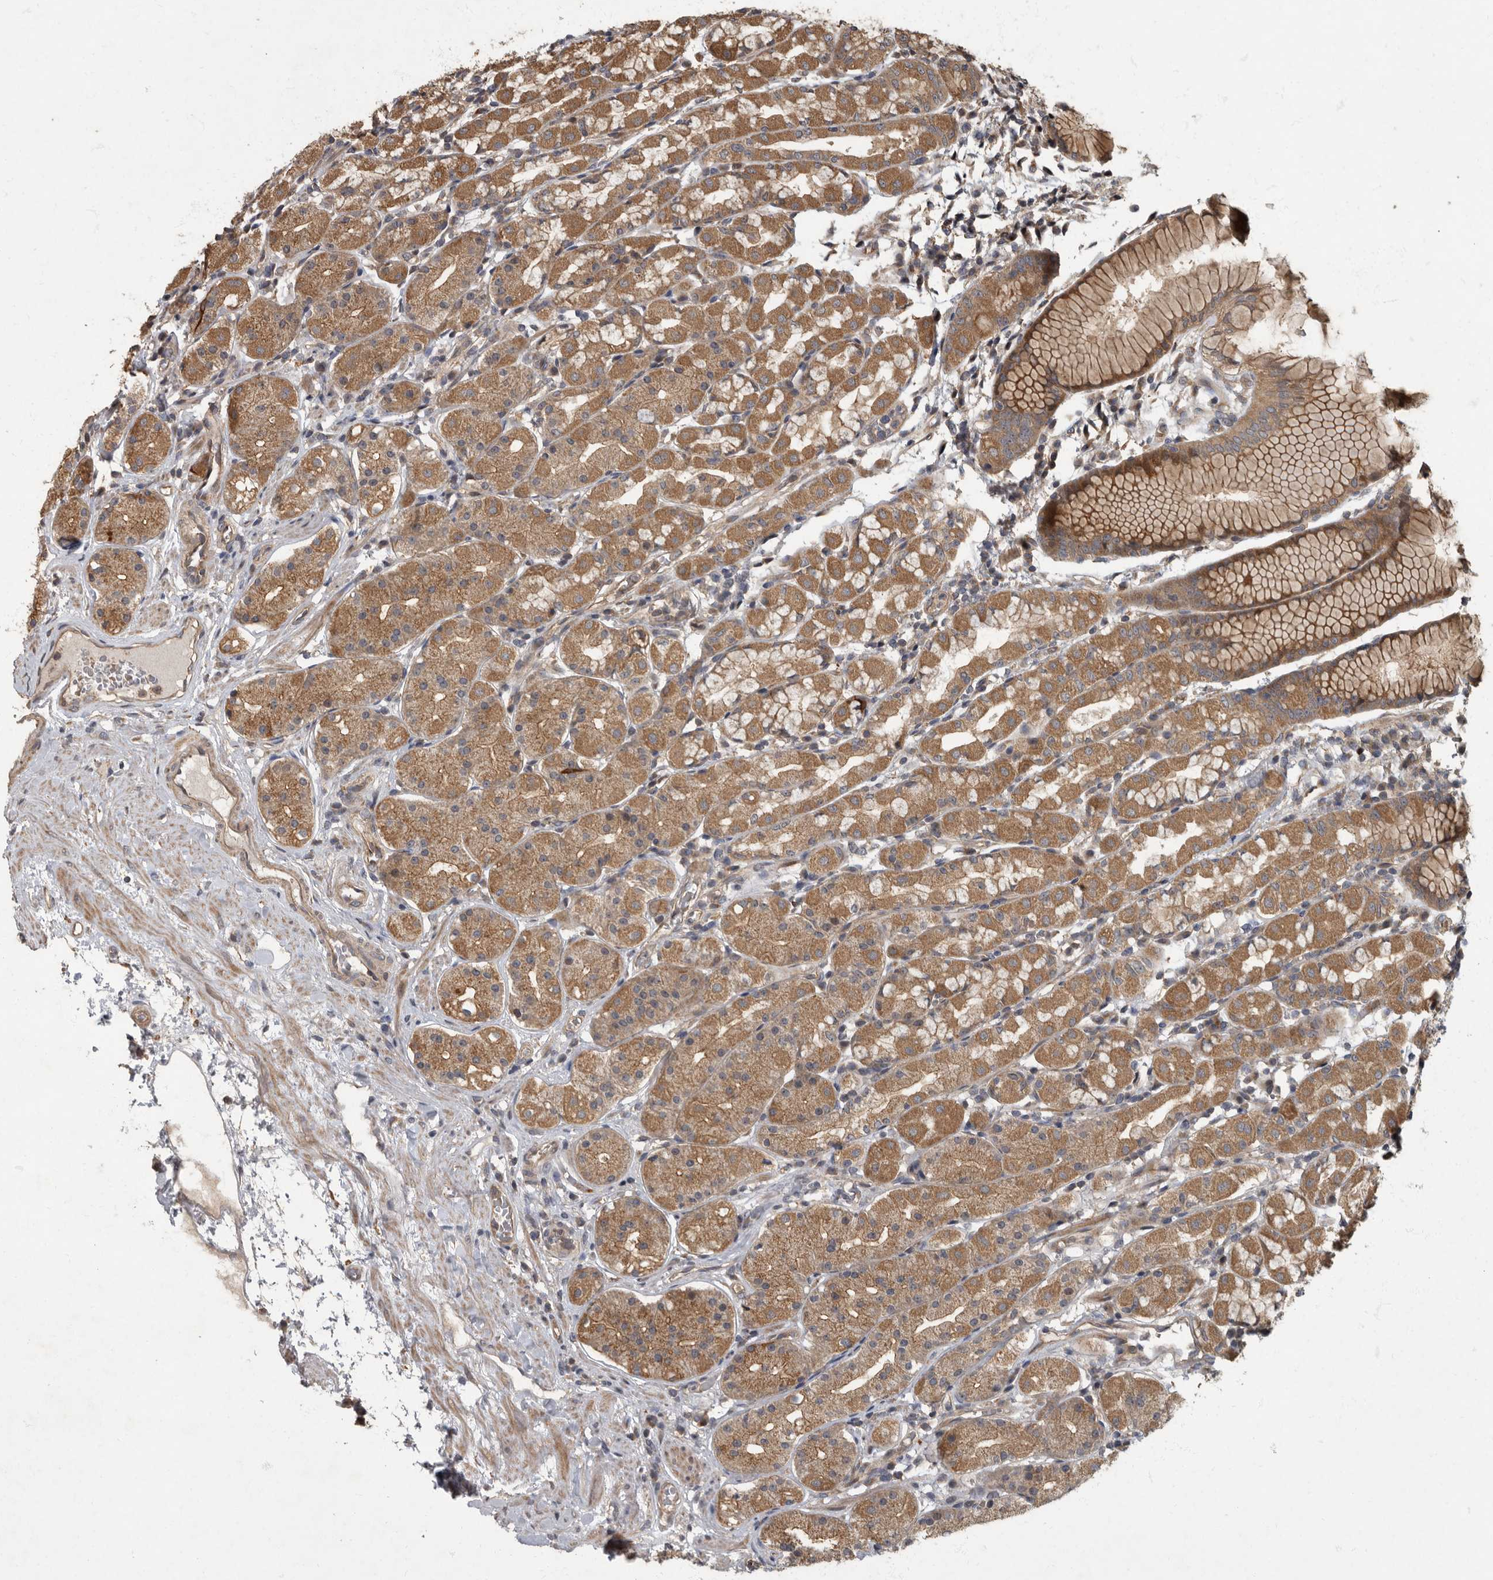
{"staining": {"intensity": "moderate", "quantity": ">75%", "location": "cytoplasmic/membranous"}, "tissue": "stomach", "cell_type": "Glandular cells", "image_type": "normal", "snomed": [{"axis": "morphology", "description": "Normal tissue, NOS"}, {"axis": "topography", "description": "Stomach, lower"}], "caption": "A photomicrograph showing moderate cytoplasmic/membranous expression in about >75% of glandular cells in normal stomach, as visualized by brown immunohistochemical staining.", "gene": "IQCK", "patient": {"sex": "female", "age": 56}}